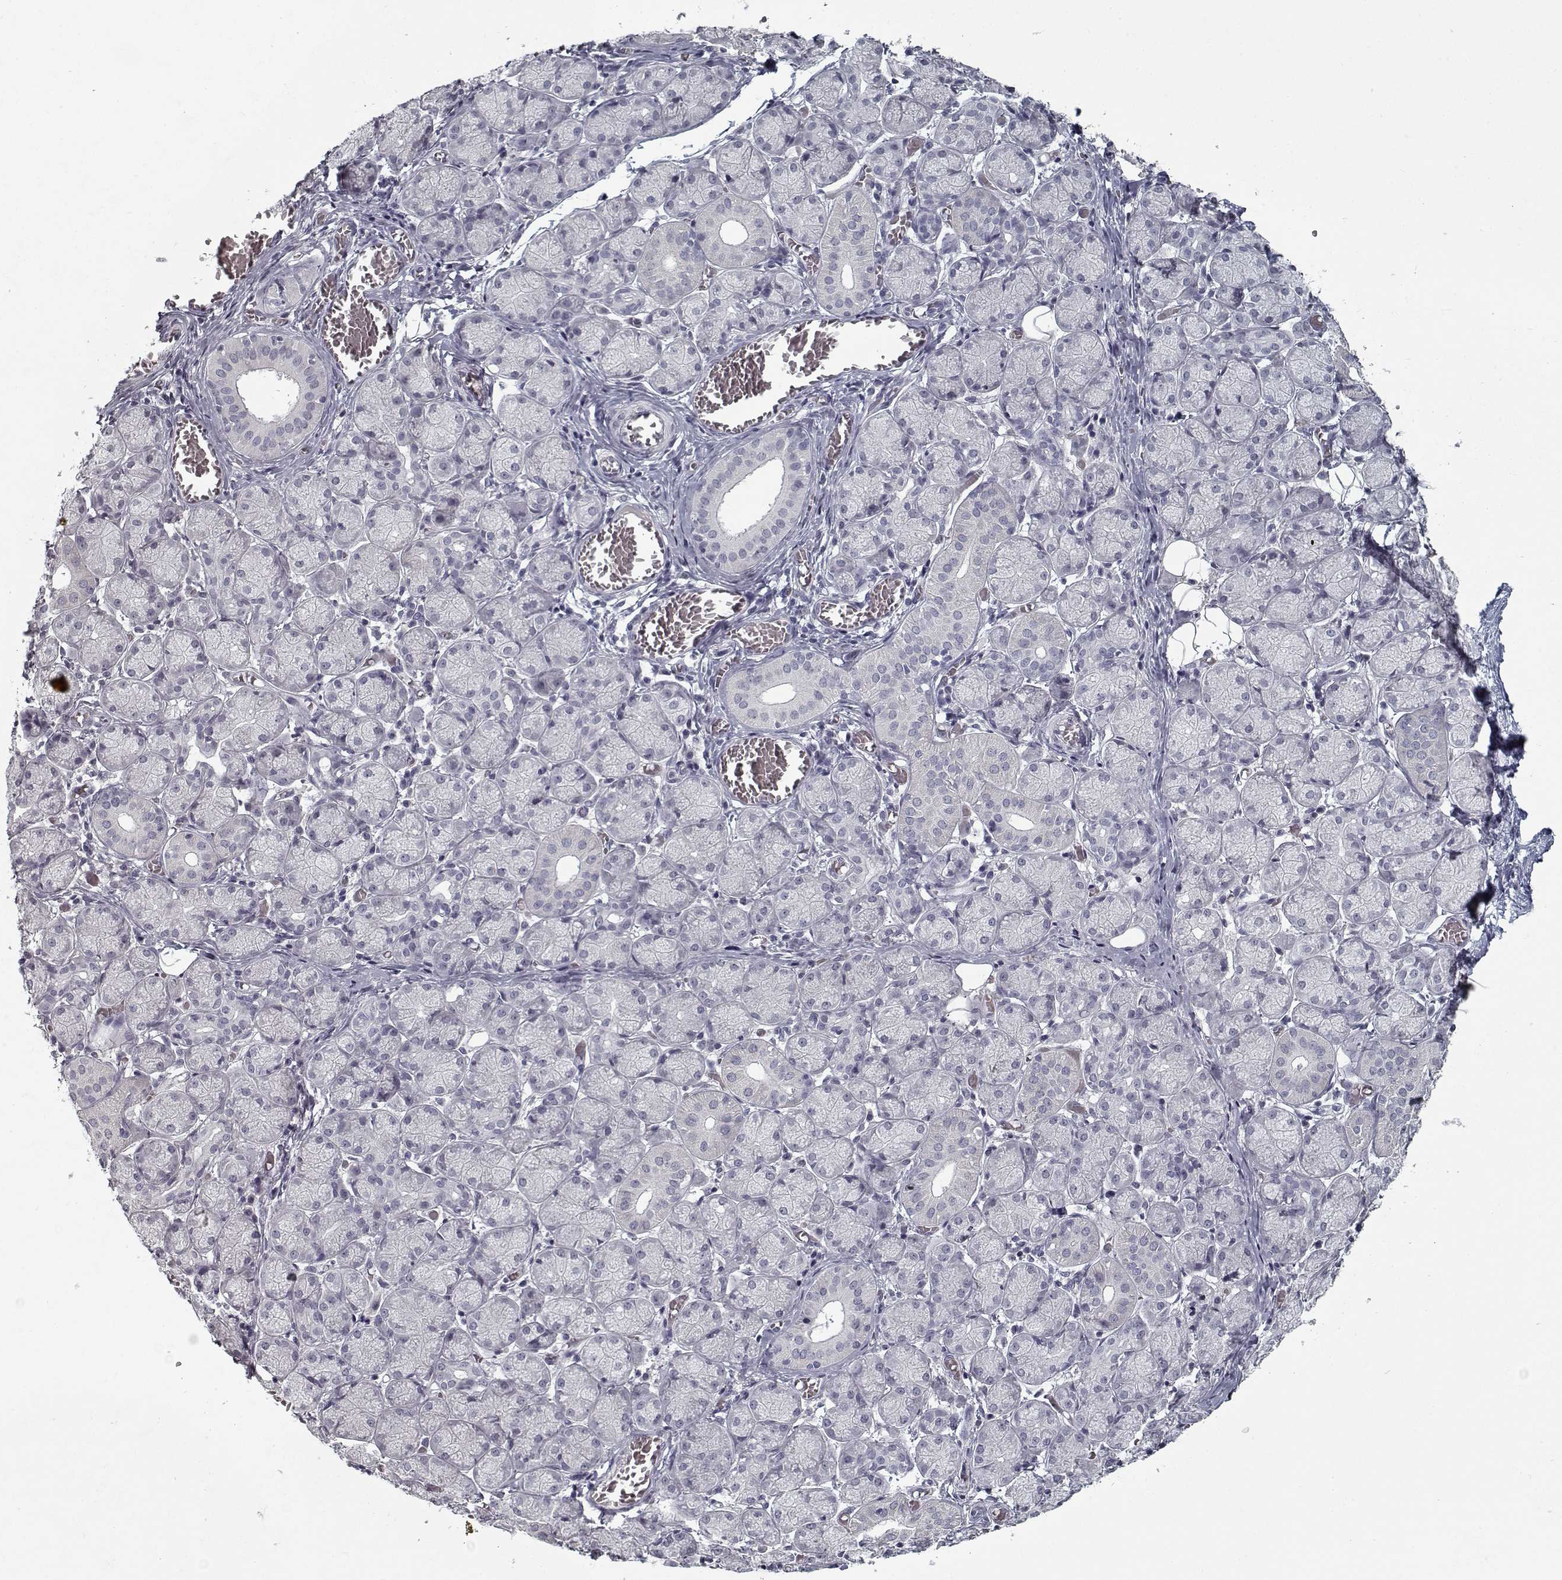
{"staining": {"intensity": "negative", "quantity": "none", "location": "none"}, "tissue": "salivary gland", "cell_type": "Glandular cells", "image_type": "normal", "snomed": [{"axis": "morphology", "description": "Normal tissue, NOS"}, {"axis": "topography", "description": "Salivary gland"}, {"axis": "topography", "description": "Peripheral nerve tissue"}], "caption": "DAB (3,3'-diaminobenzidine) immunohistochemical staining of normal human salivary gland displays no significant expression in glandular cells.", "gene": "GAD2", "patient": {"sex": "female", "age": 24}}